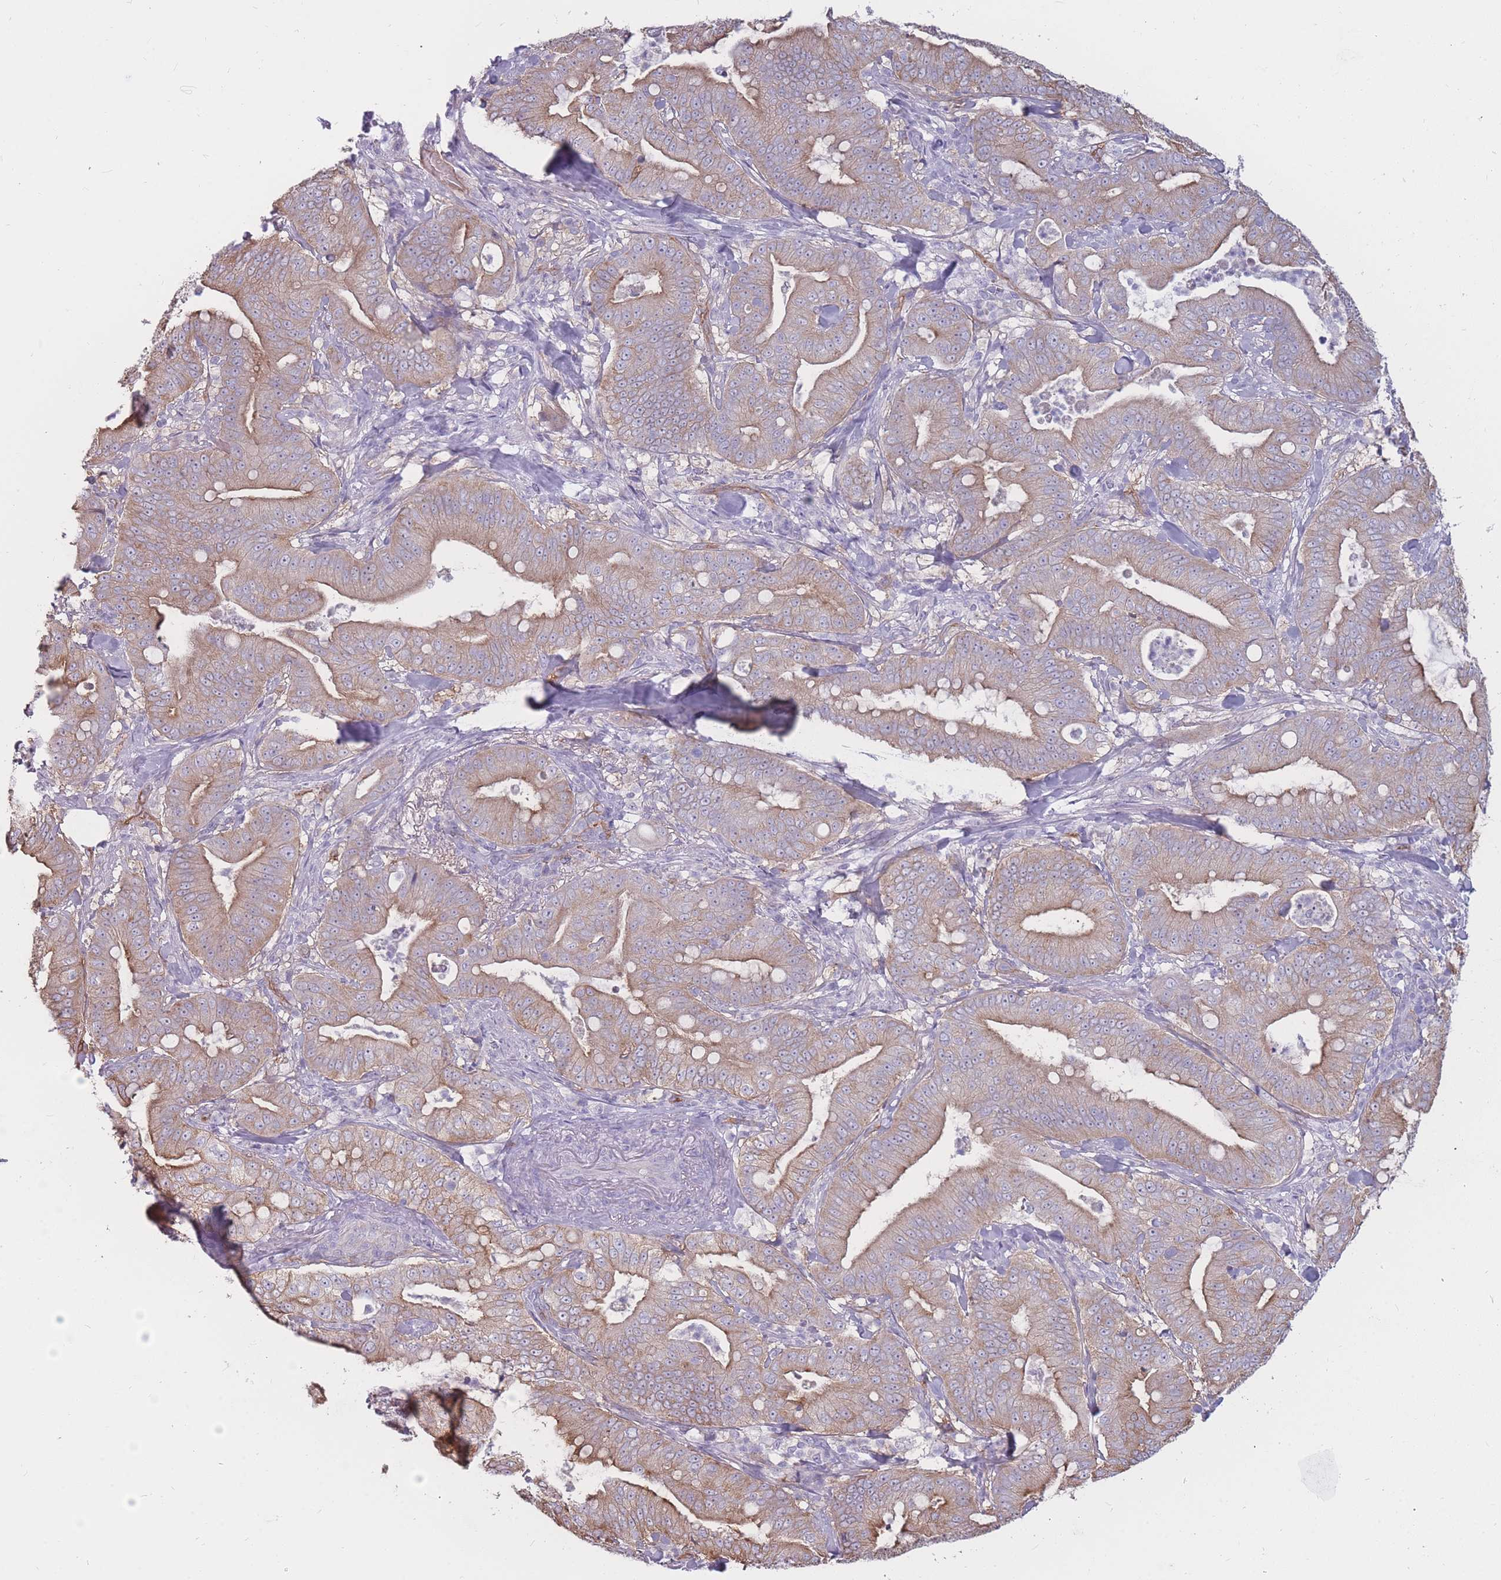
{"staining": {"intensity": "moderate", "quantity": ">75%", "location": "cytoplasmic/membranous"}, "tissue": "pancreatic cancer", "cell_type": "Tumor cells", "image_type": "cancer", "snomed": [{"axis": "morphology", "description": "Adenocarcinoma, NOS"}, {"axis": "topography", "description": "Pancreas"}], "caption": "About >75% of tumor cells in pancreatic cancer (adenocarcinoma) reveal moderate cytoplasmic/membranous protein expression as visualized by brown immunohistochemical staining.", "gene": "GNA11", "patient": {"sex": "male", "age": 71}}